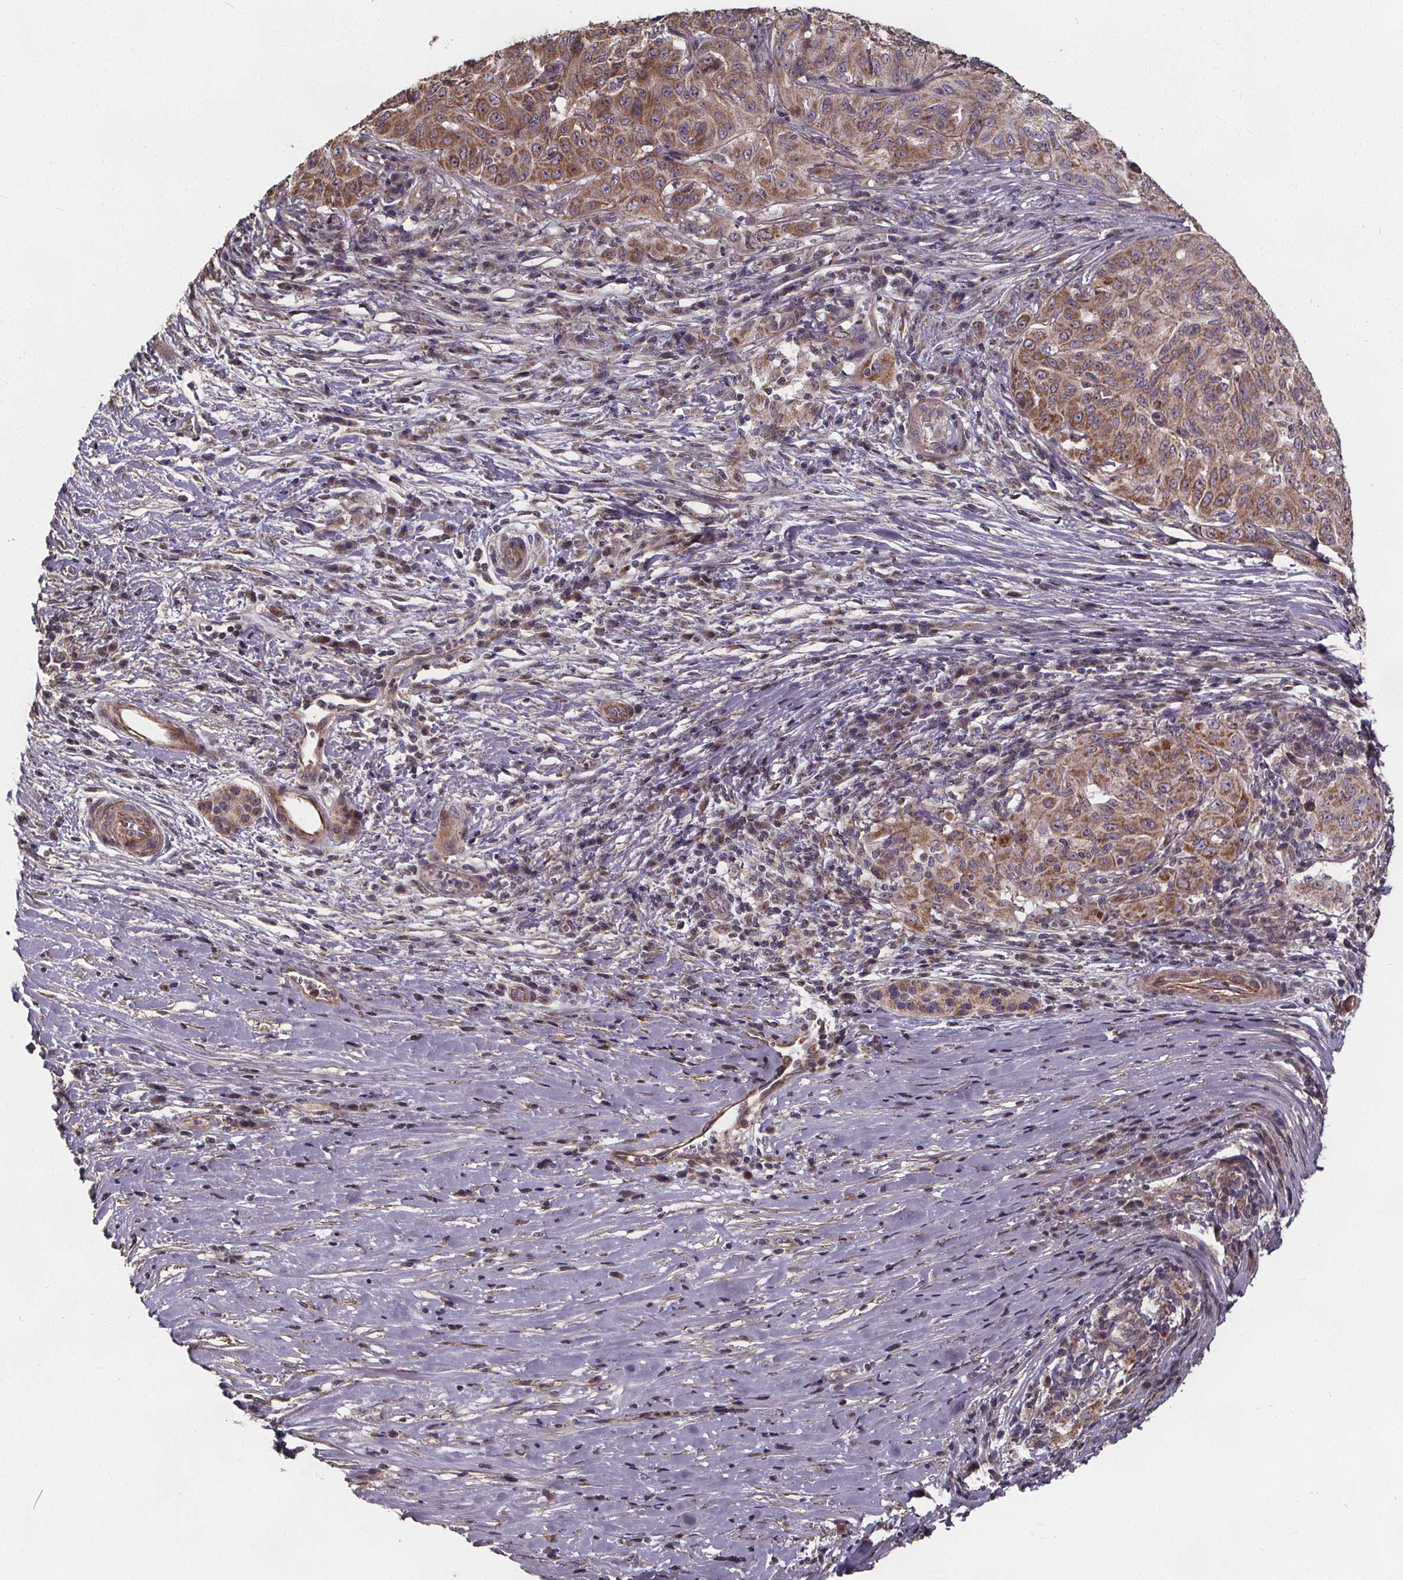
{"staining": {"intensity": "moderate", "quantity": ">75%", "location": "cytoplasmic/membranous"}, "tissue": "pancreatic cancer", "cell_type": "Tumor cells", "image_type": "cancer", "snomed": [{"axis": "morphology", "description": "Adenocarcinoma, NOS"}, {"axis": "topography", "description": "Pancreas"}], "caption": "Moderate cytoplasmic/membranous protein expression is appreciated in approximately >75% of tumor cells in pancreatic cancer.", "gene": "YME1L1", "patient": {"sex": "male", "age": 63}}